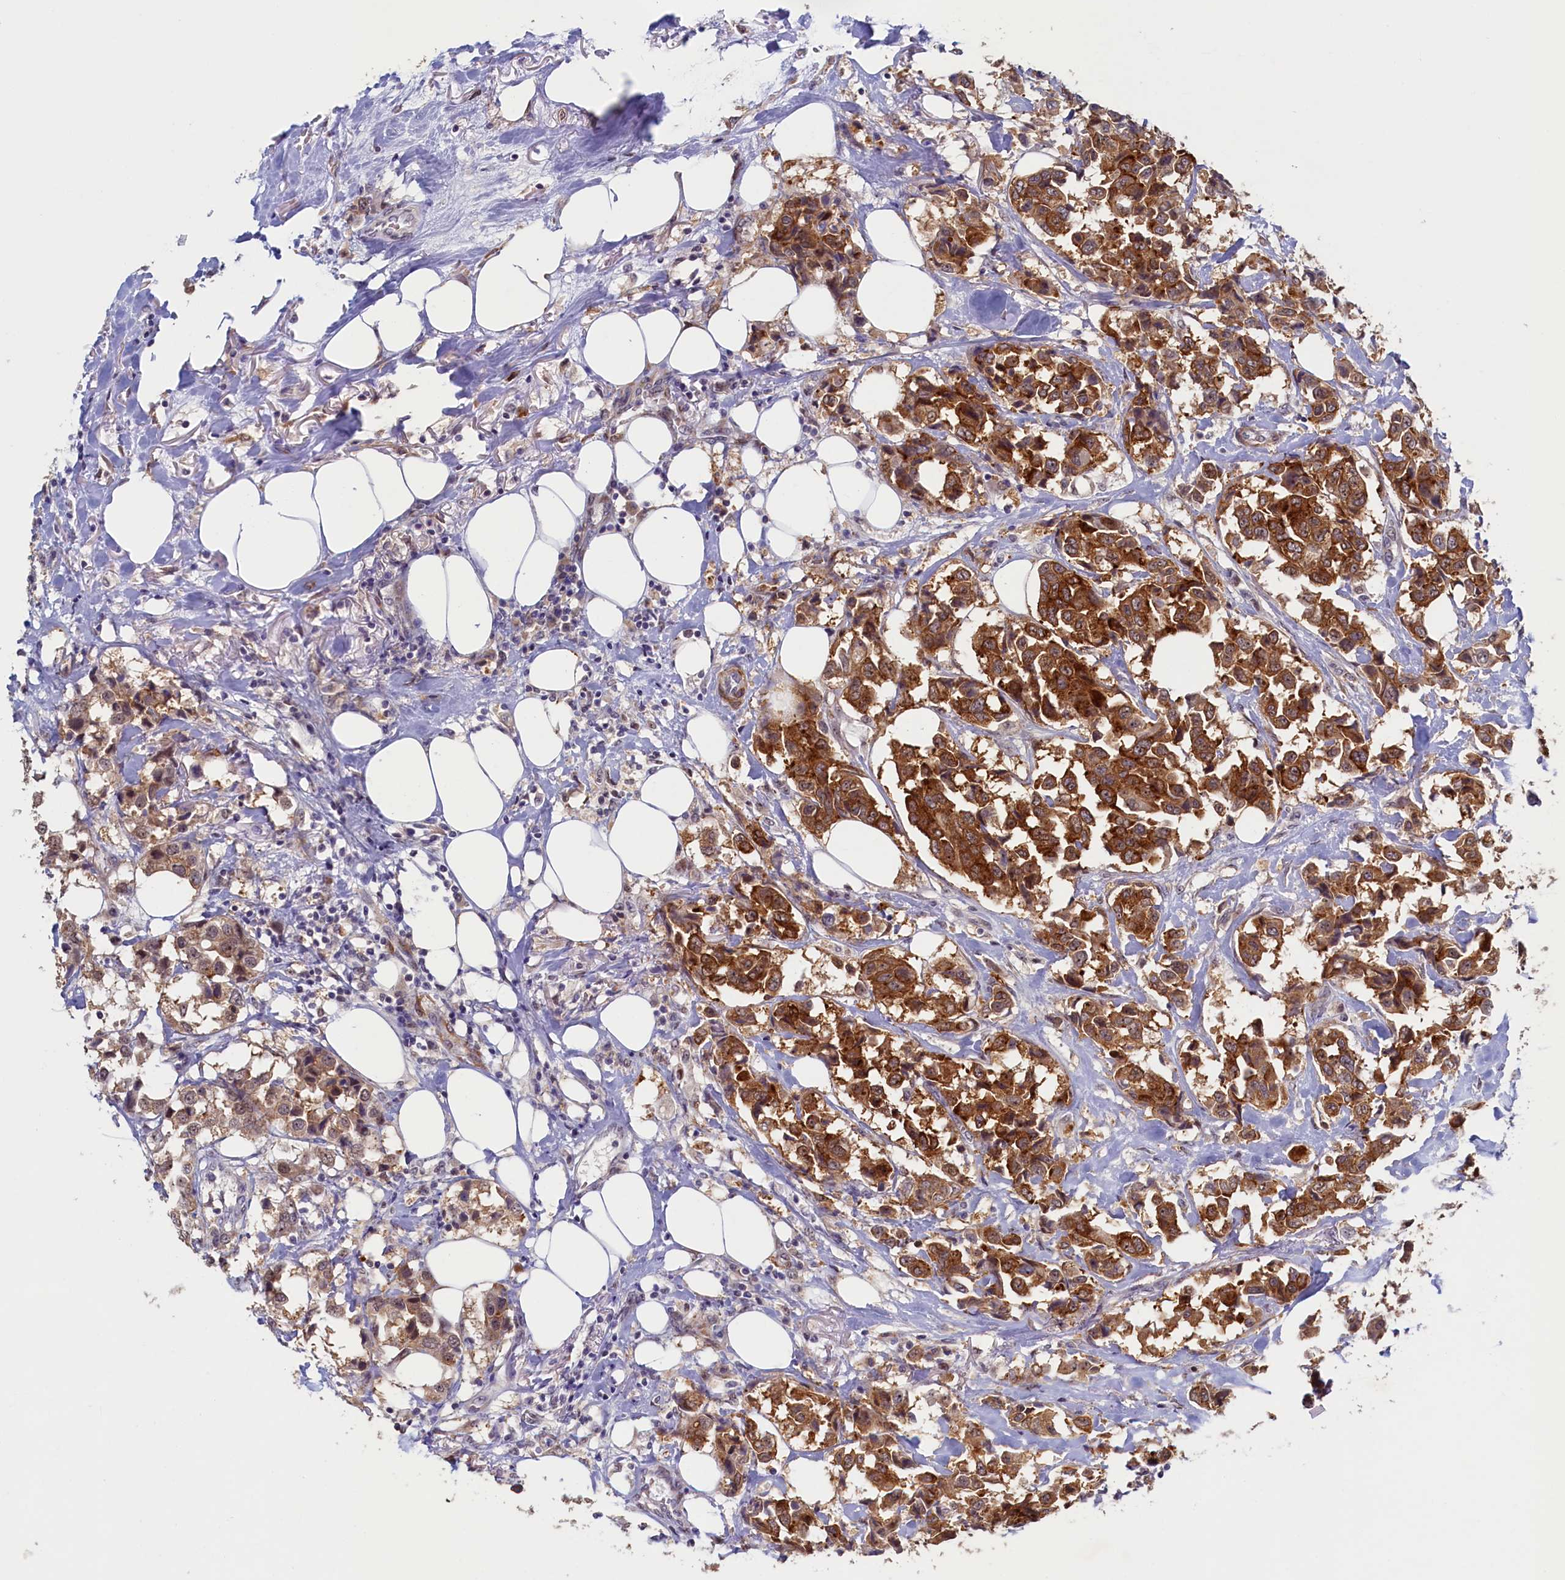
{"staining": {"intensity": "strong", "quantity": ">75%", "location": "cytoplasmic/membranous"}, "tissue": "breast cancer", "cell_type": "Tumor cells", "image_type": "cancer", "snomed": [{"axis": "morphology", "description": "Duct carcinoma"}, {"axis": "topography", "description": "Breast"}], "caption": "Immunohistochemistry (IHC) image of human breast cancer (infiltrating ductal carcinoma) stained for a protein (brown), which demonstrates high levels of strong cytoplasmic/membranous staining in approximately >75% of tumor cells.", "gene": "PACSIN3", "patient": {"sex": "female", "age": 80}}